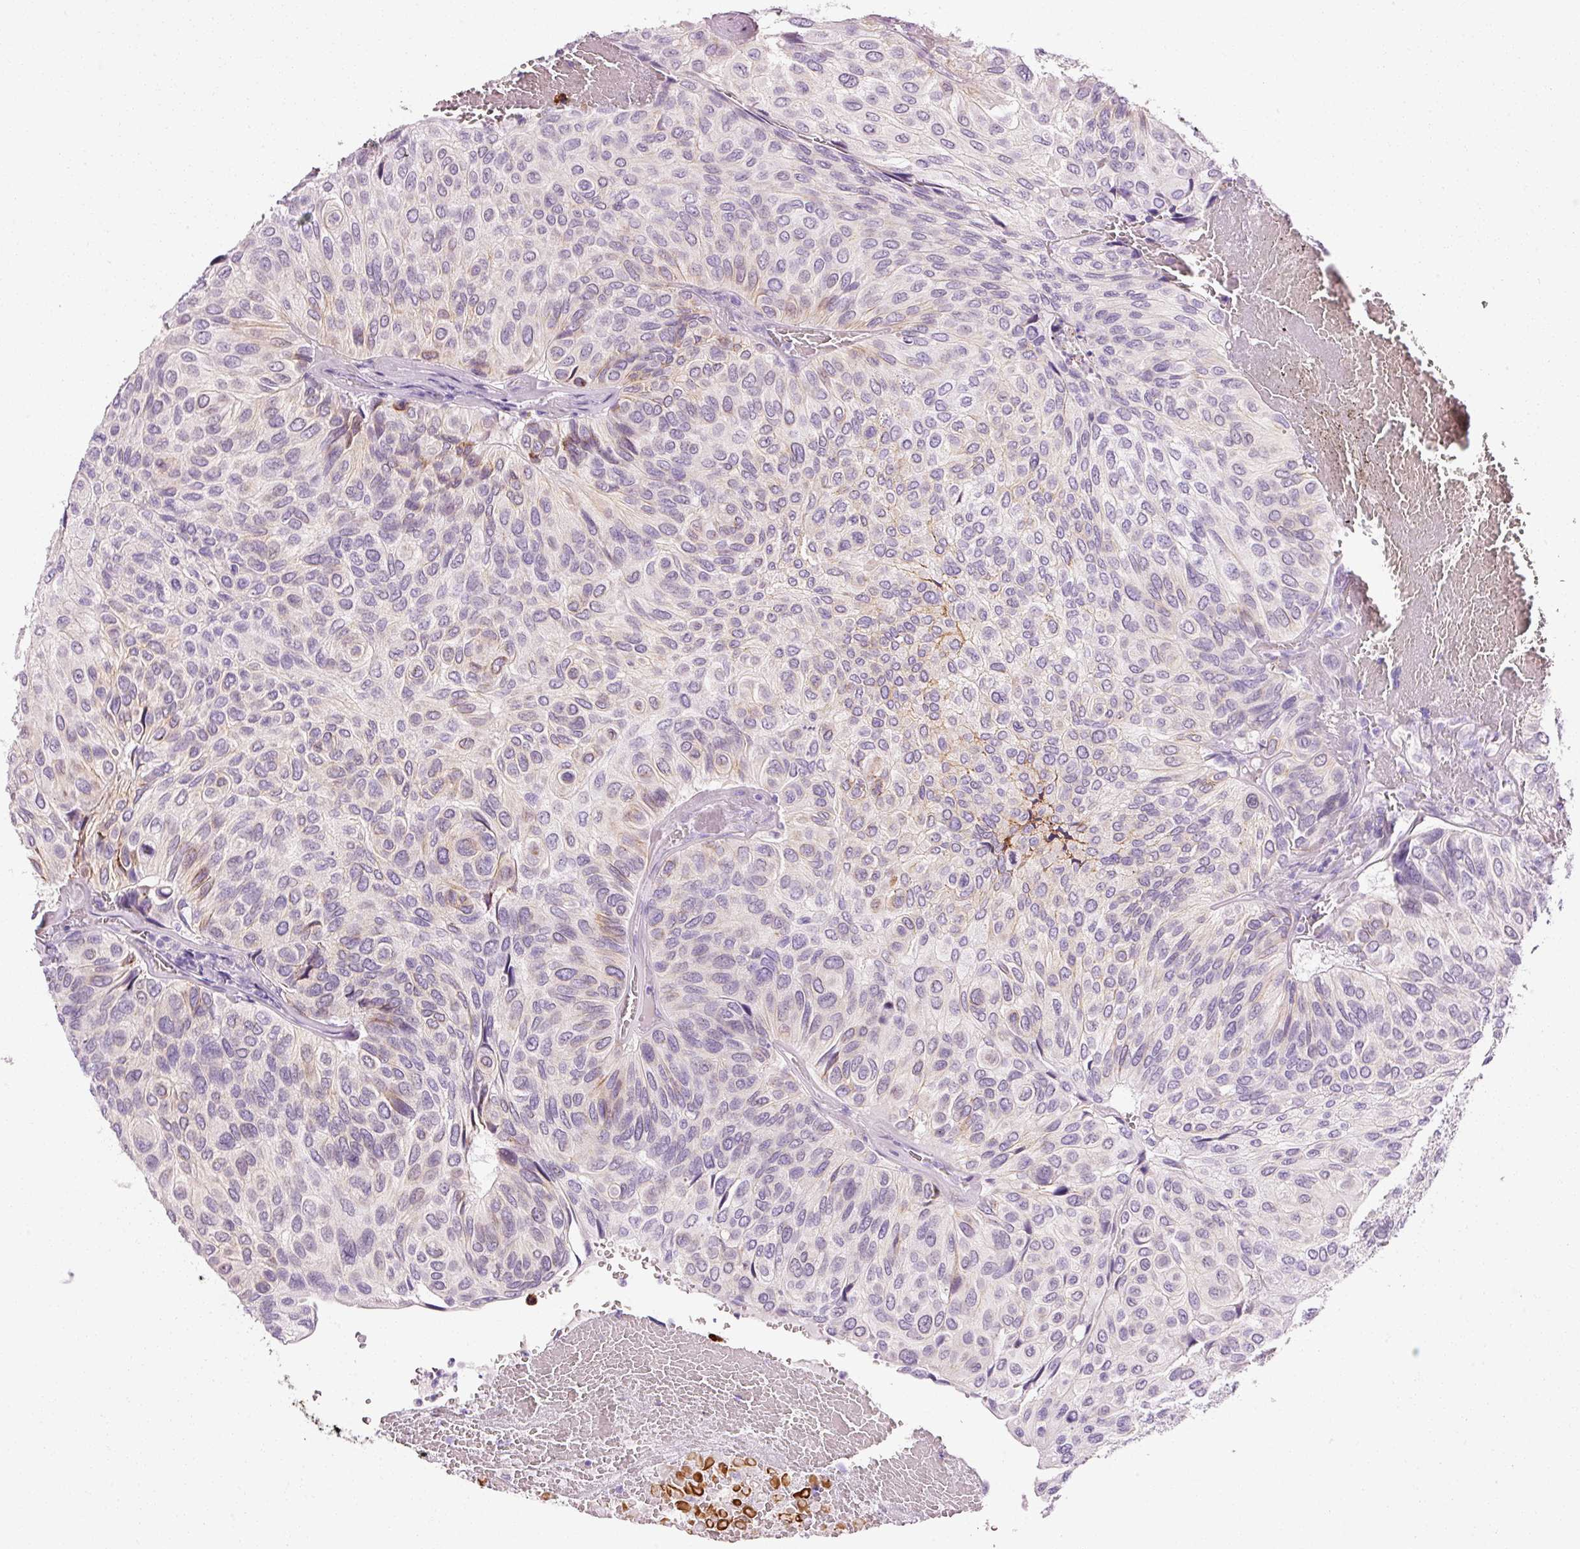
{"staining": {"intensity": "weak", "quantity": "<25%", "location": "cytoplasmic/membranous,nuclear"}, "tissue": "urothelial cancer", "cell_type": "Tumor cells", "image_type": "cancer", "snomed": [{"axis": "morphology", "description": "Urothelial carcinoma, High grade"}, {"axis": "topography", "description": "Urinary bladder"}], "caption": "The IHC photomicrograph has no significant expression in tumor cells of urothelial carcinoma (high-grade) tissue. Nuclei are stained in blue.", "gene": "ANKRD20A1", "patient": {"sex": "male", "age": 66}}